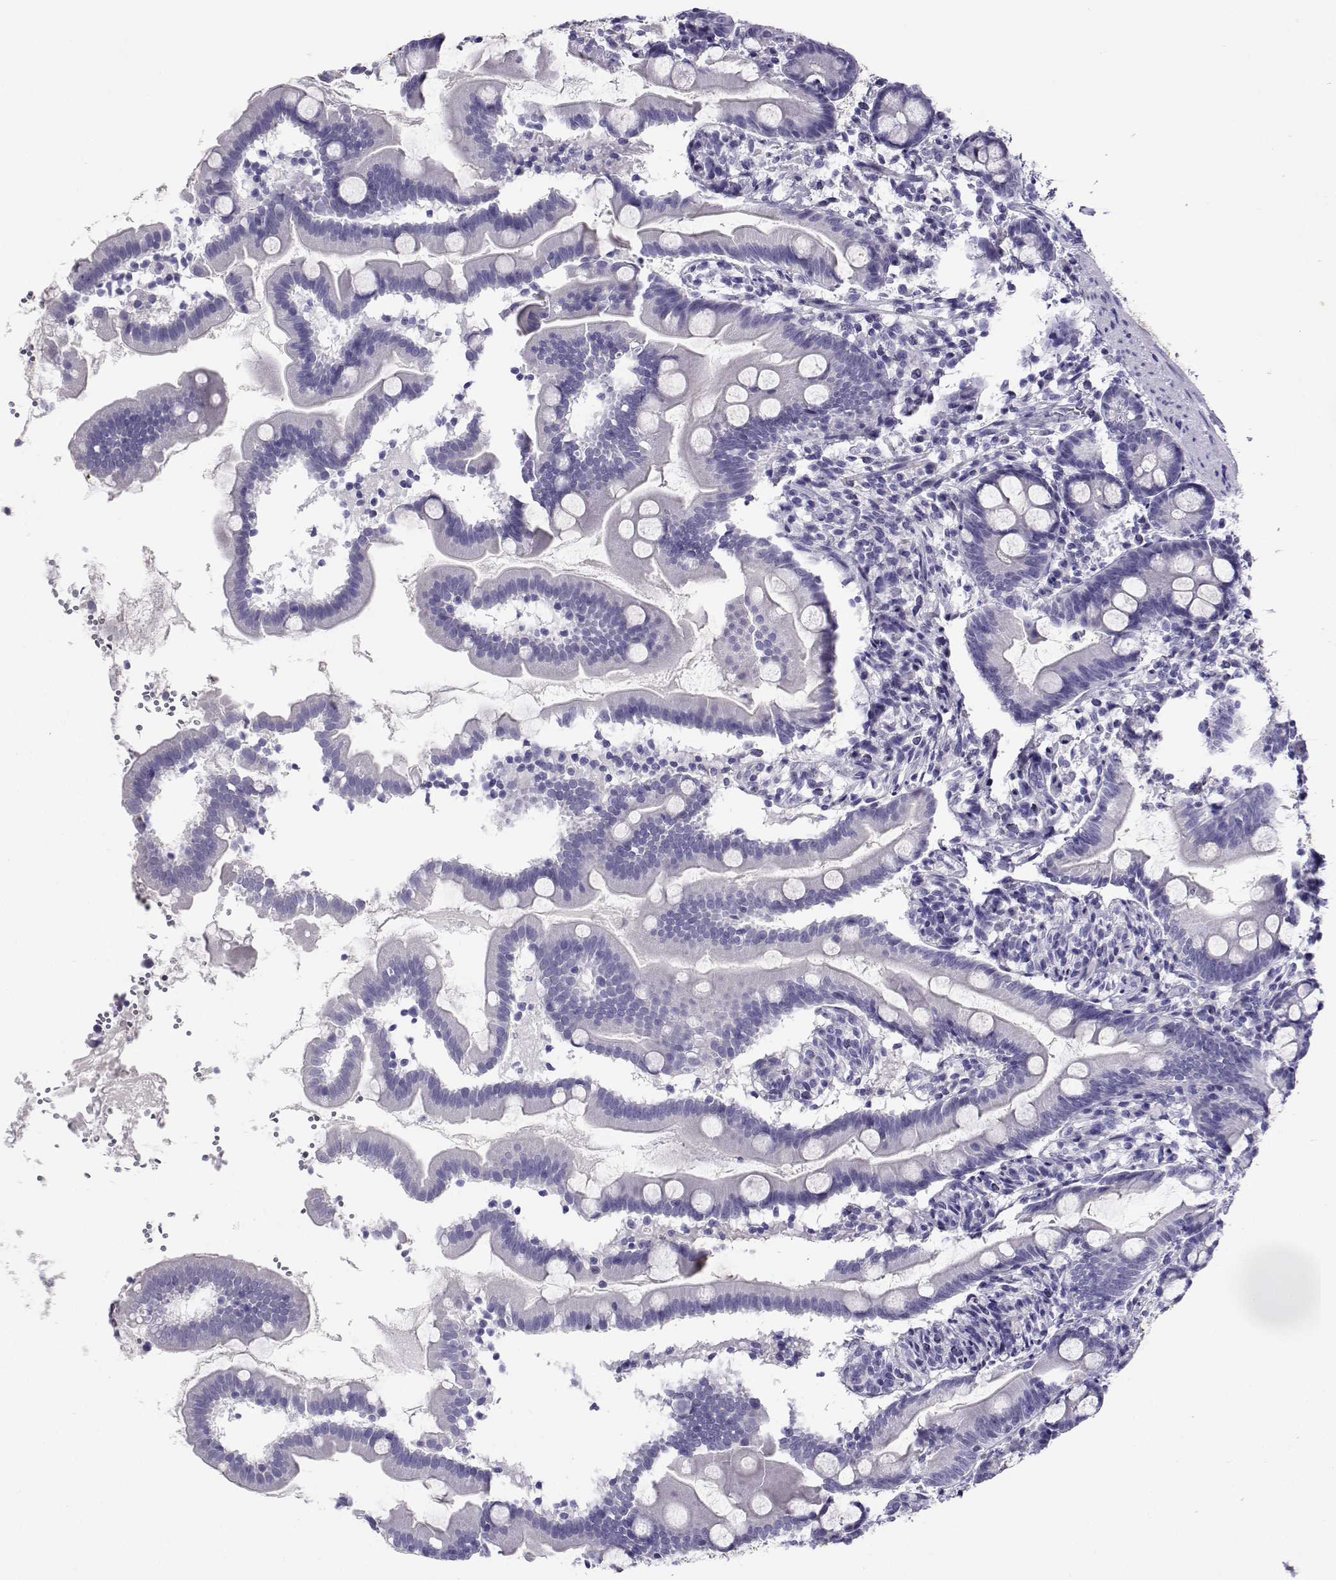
{"staining": {"intensity": "negative", "quantity": "none", "location": "none"}, "tissue": "small intestine", "cell_type": "Glandular cells", "image_type": "normal", "snomed": [{"axis": "morphology", "description": "Normal tissue, NOS"}, {"axis": "topography", "description": "Small intestine"}], "caption": "Micrograph shows no significant protein staining in glandular cells of benign small intestine. (Stains: DAB immunohistochemistry with hematoxylin counter stain, Microscopy: brightfield microscopy at high magnification).", "gene": "CABS1", "patient": {"sex": "female", "age": 44}}